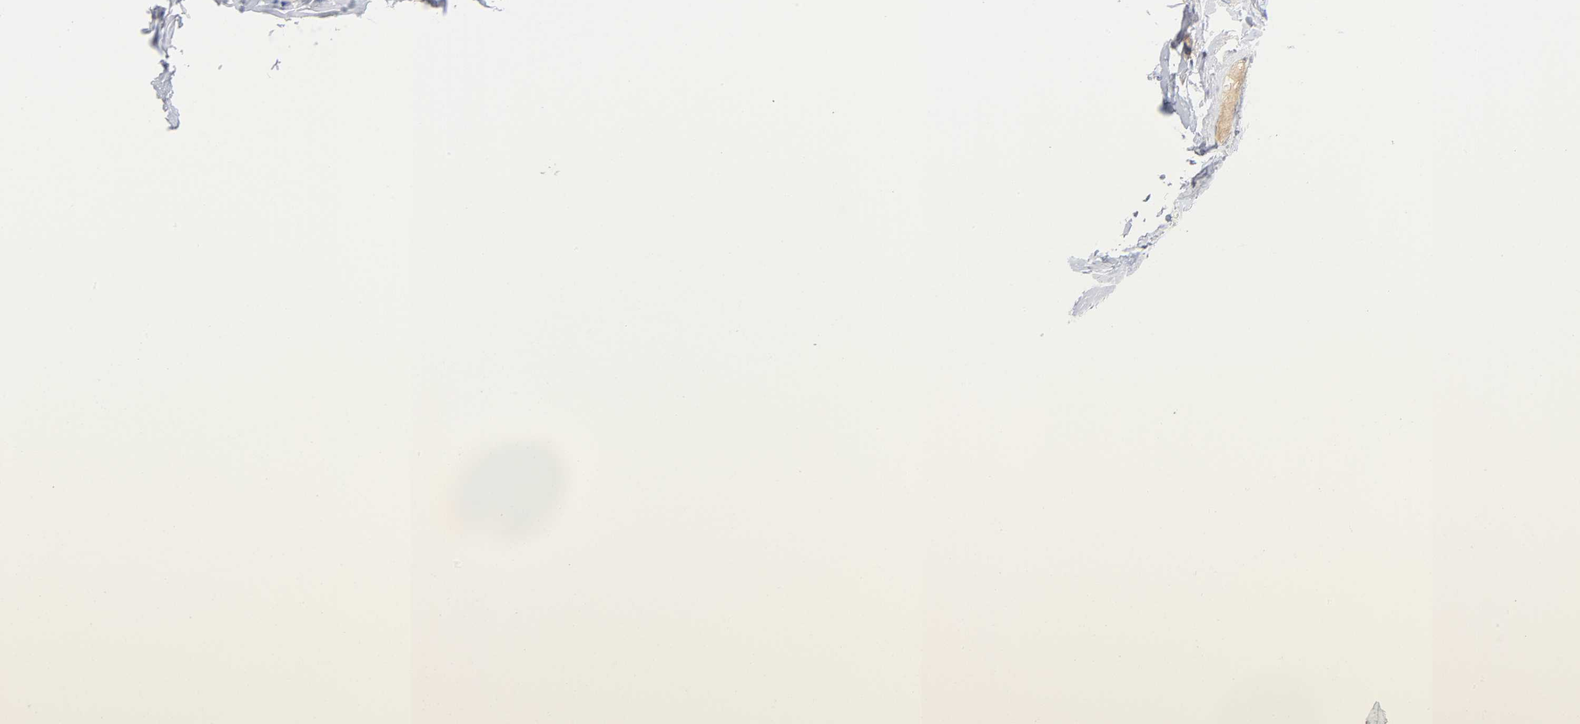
{"staining": {"intensity": "negative", "quantity": "none", "location": "none"}, "tissue": "colon", "cell_type": "Endothelial cells", "image_type": "normal", "snomed": [{"axis": "morphology", "description": "Normal tissue, NOS"}, {"axis": "topography", "description": "Colon"}], "caption": "Immunohistochemistry (IHC) micrograph of benign colon: human colon stained with DAB demonstrates no significant protein expression in endothelial cells.", "gene": "TNC", "patient": {"sex": "female", "age": 61}}